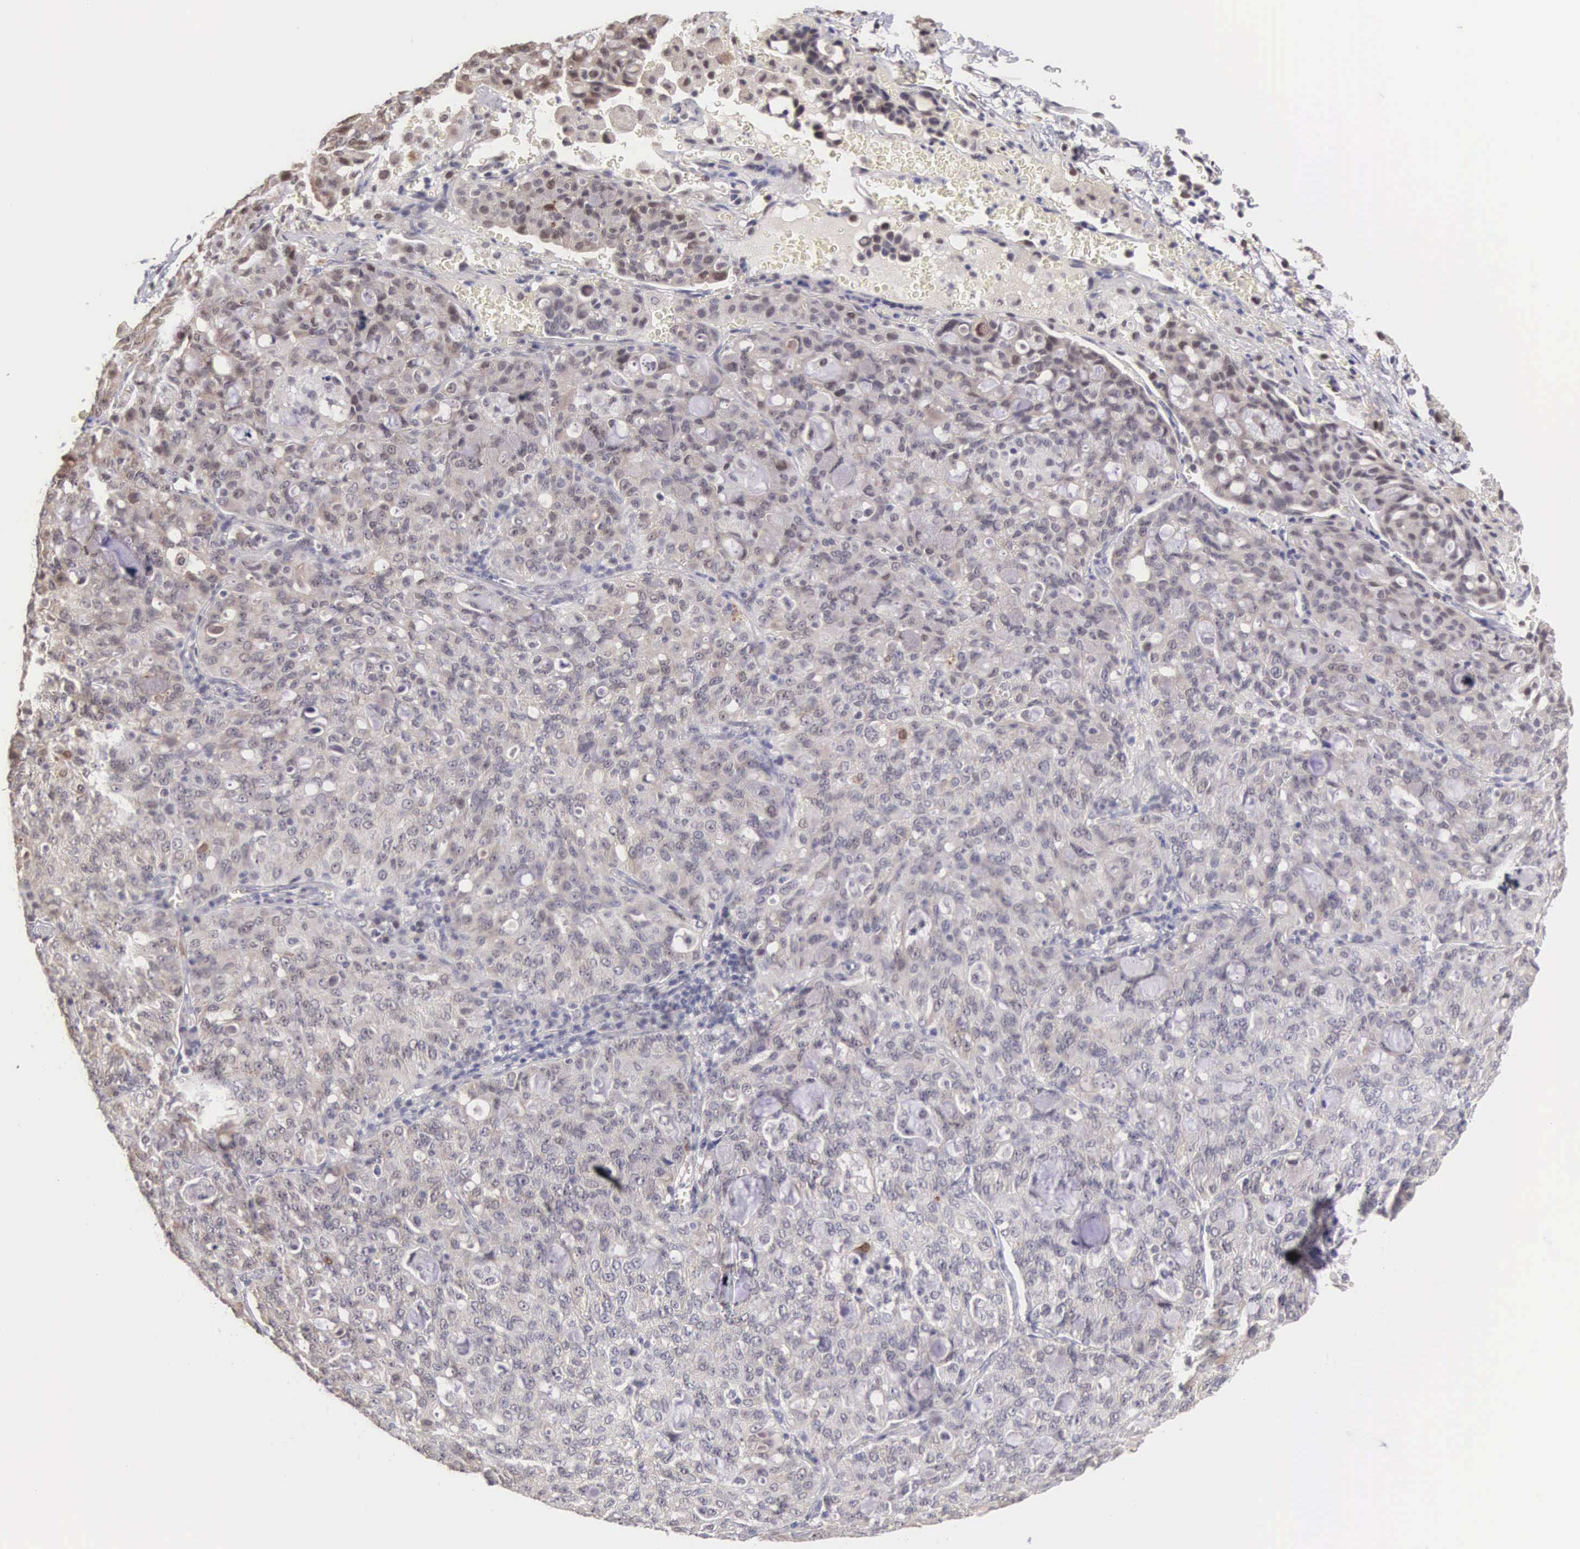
{"staining": {"intensity": "moderate", "quantity": "<25%", "location": "nuclear"}, "tissue": "lung cancer", "cell_type": "Tumor cells", "image_type": "cancer", "snomed": [{"axis": "morphology", "description": "Adenocarcinoma, NOS"}, {"axis": "topography", "description": "Lung"}], "caption": "Immunohistochemical staining of human adenocarcinoma (lung) shows low levels of moderate nuclear protein positivity in about <25% of tumor cells.", "gene": "HMGXB4", "patient": {"sex": "female", "age": 44}}